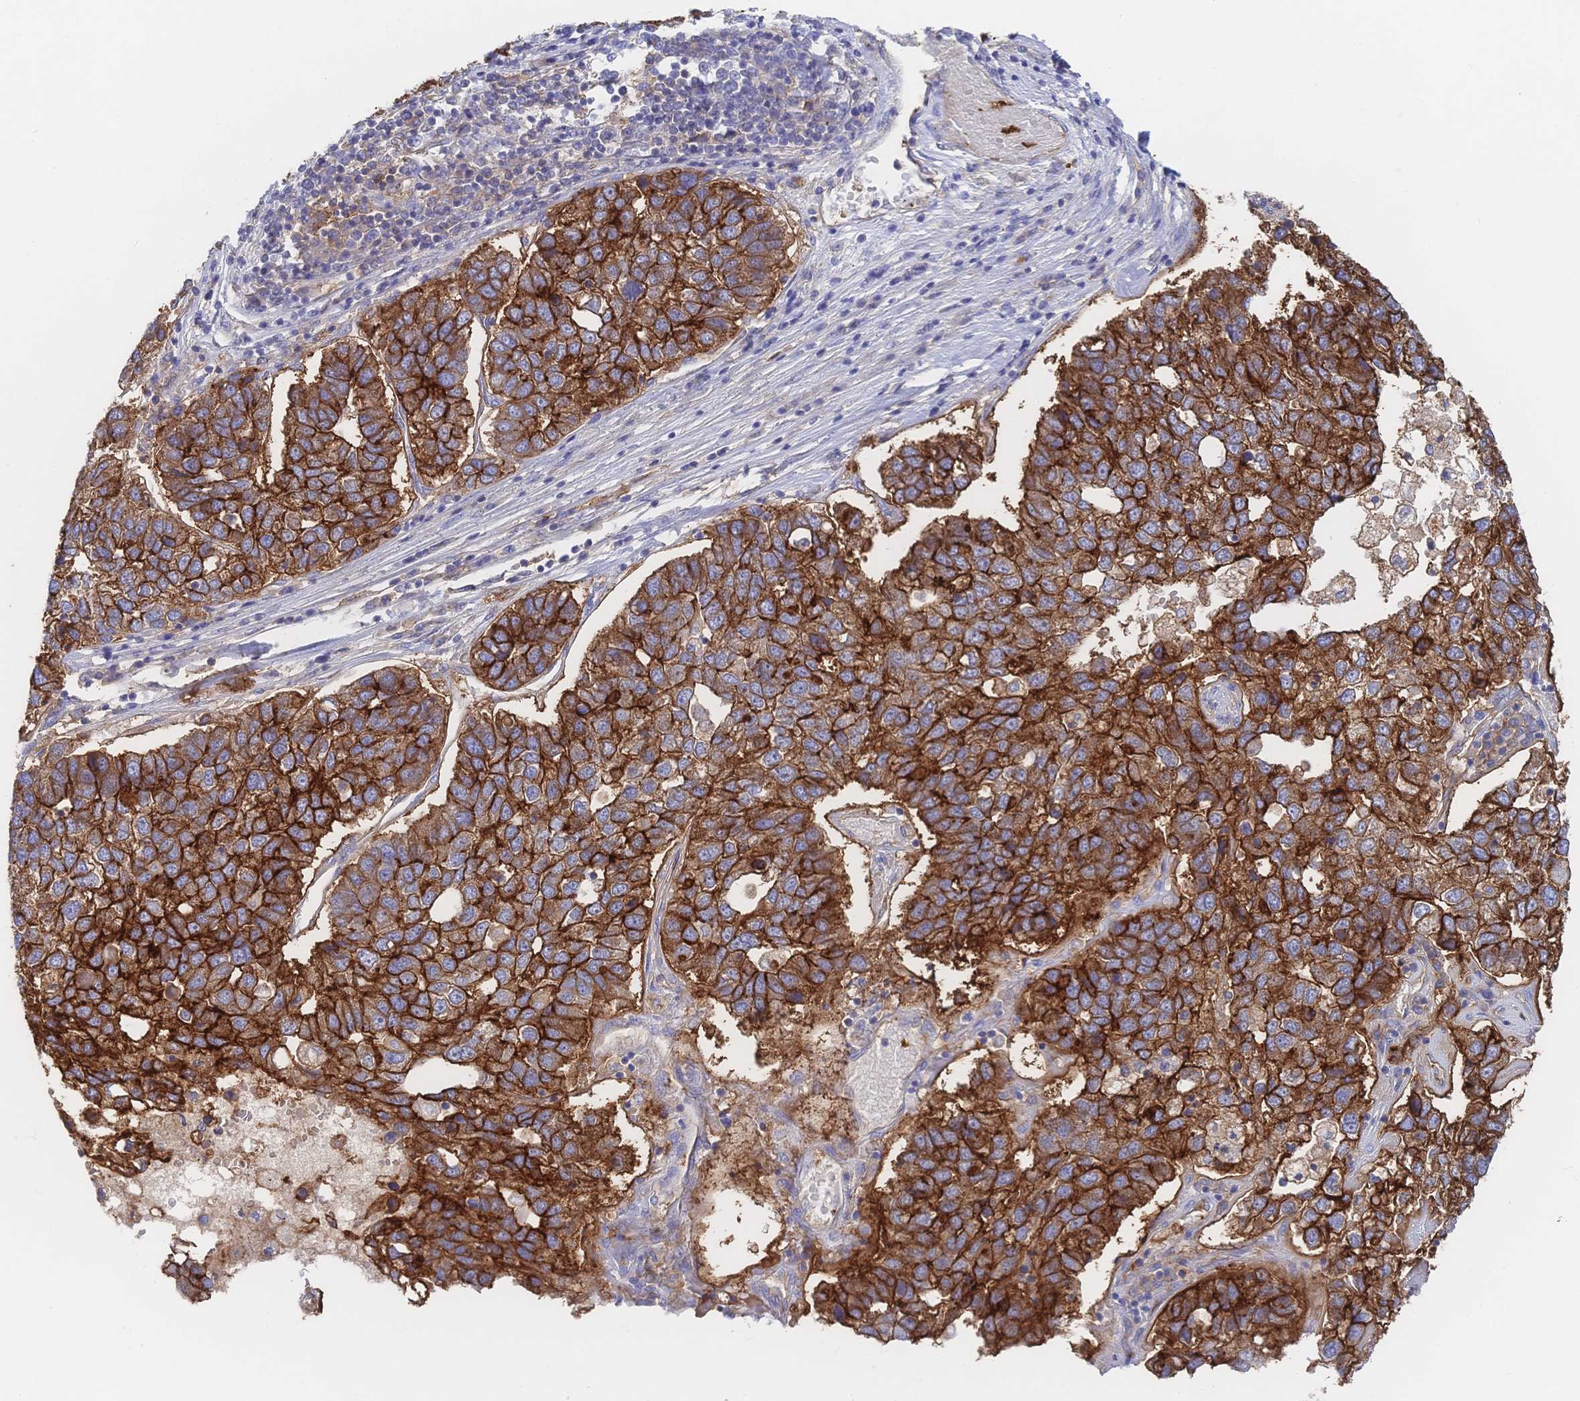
{"staining": {"intensity": "strong", "quantity": ">75%", "location": "cytoplasmic/membranous"}, "tissue": "pancreatic cancer", "cell_type": "Tumor cells", "image_type": "cancer", "snomed": [{"axis": "morphology", "description": "Adenocarcinoma, NOS"}, {"axis": "topography", "description": "Pancreas"}], "caption": "Pancreatic cancer stained for a protein exhibits strong cytoplasmic/membranous positivity in tumor cells.", "gene": "F11R", "patient": {"sex": "female", "age": 61}}